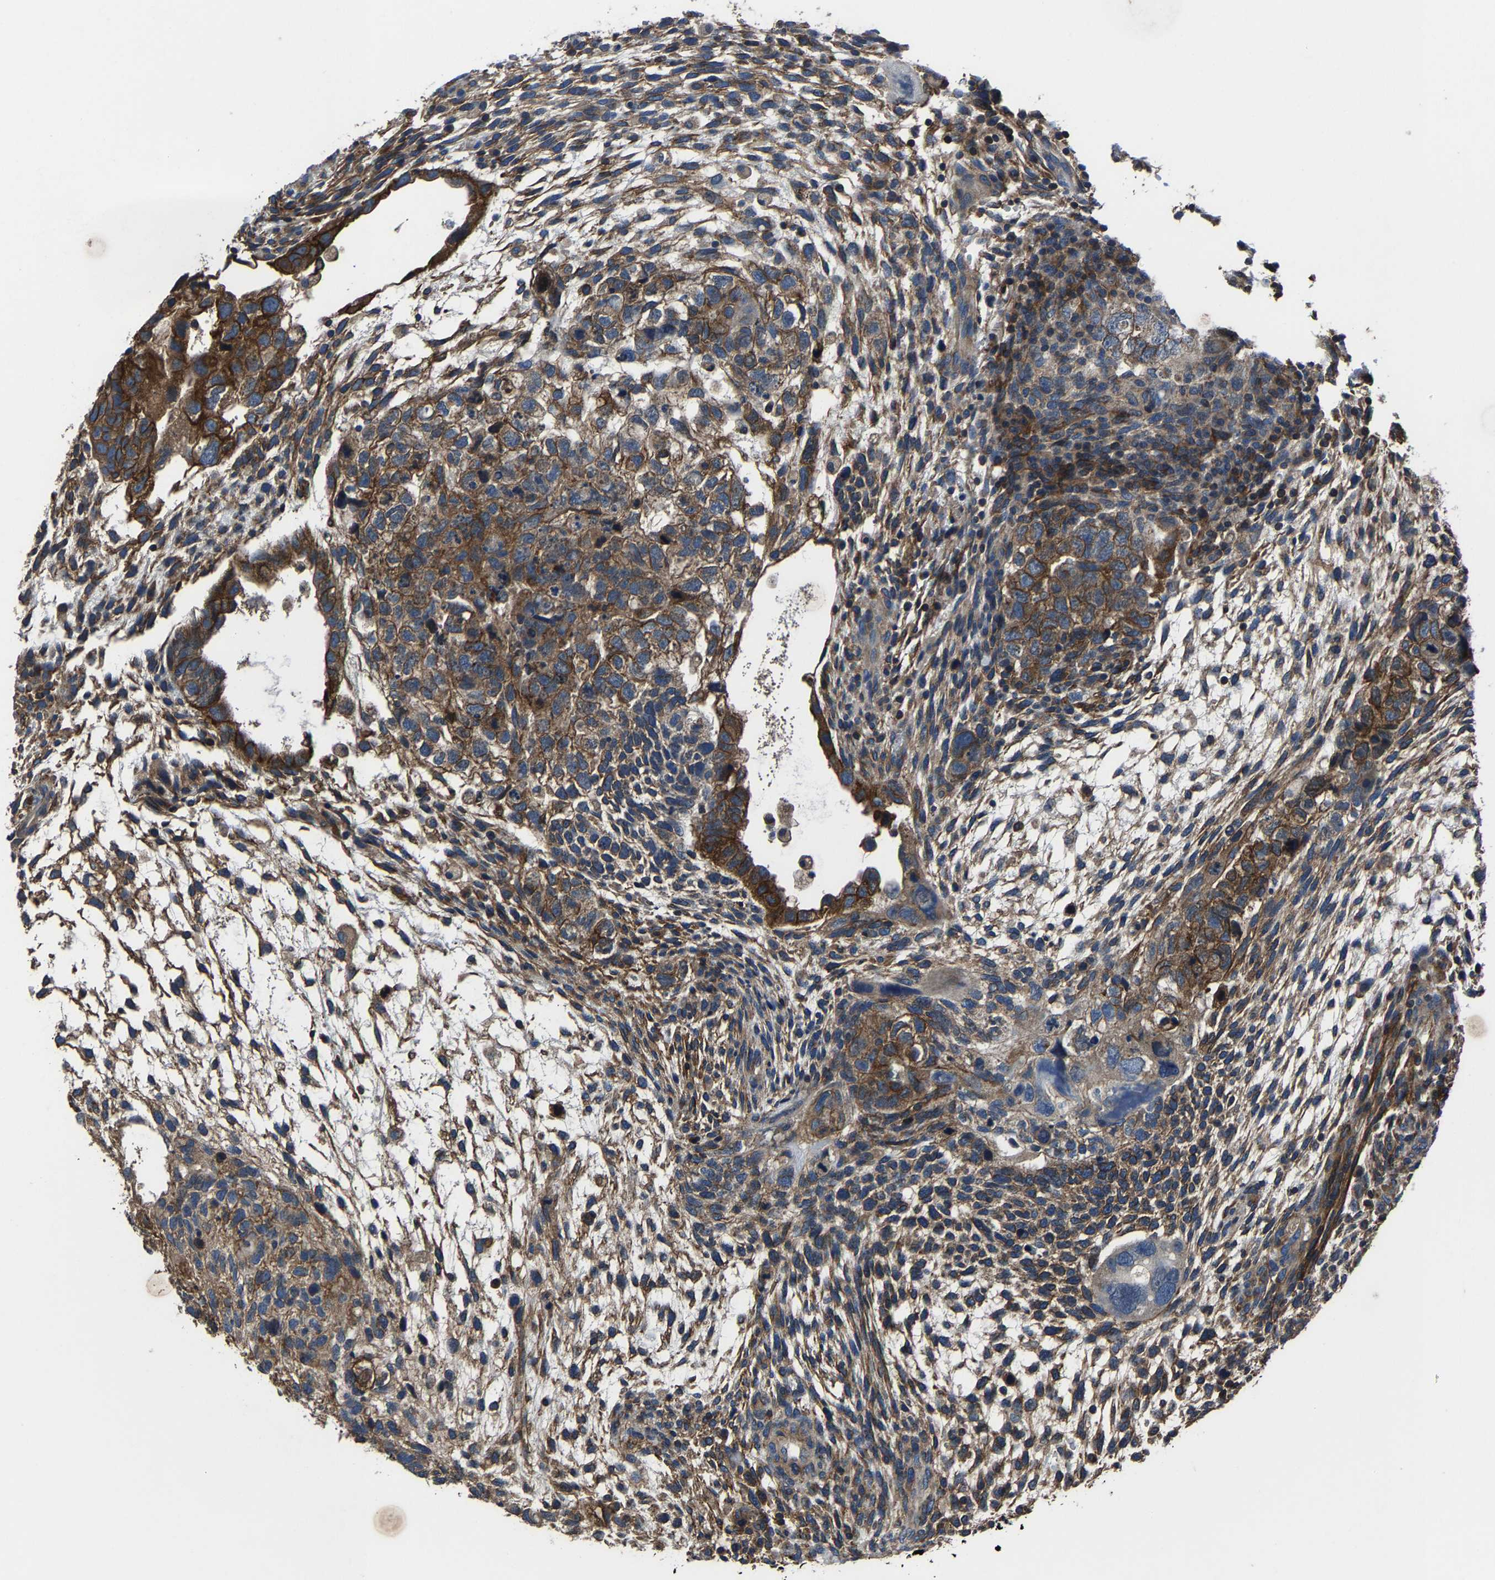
{"staining": {"intensity": "moderate", "quantity": ">75%", "location": "cytoplasmic/membranous"}, "tissue": "testis cancer", "cell_type": "Tumor cells", "image_type": "cancer", "snomed": [{"axis": "morphology", "description": "Carcinoma, Embryonal, NOS"}, {"axis": "topography", "description": "Testis"}], "caption": "Protein staining of testis cancer (embryonal carcinoma) tissue shows moderate cytoplasmic/membranous staining in about >75% of tumor cells.", "gene": "KIAA1958", "patient": {"sex": "male", "age": 36}}